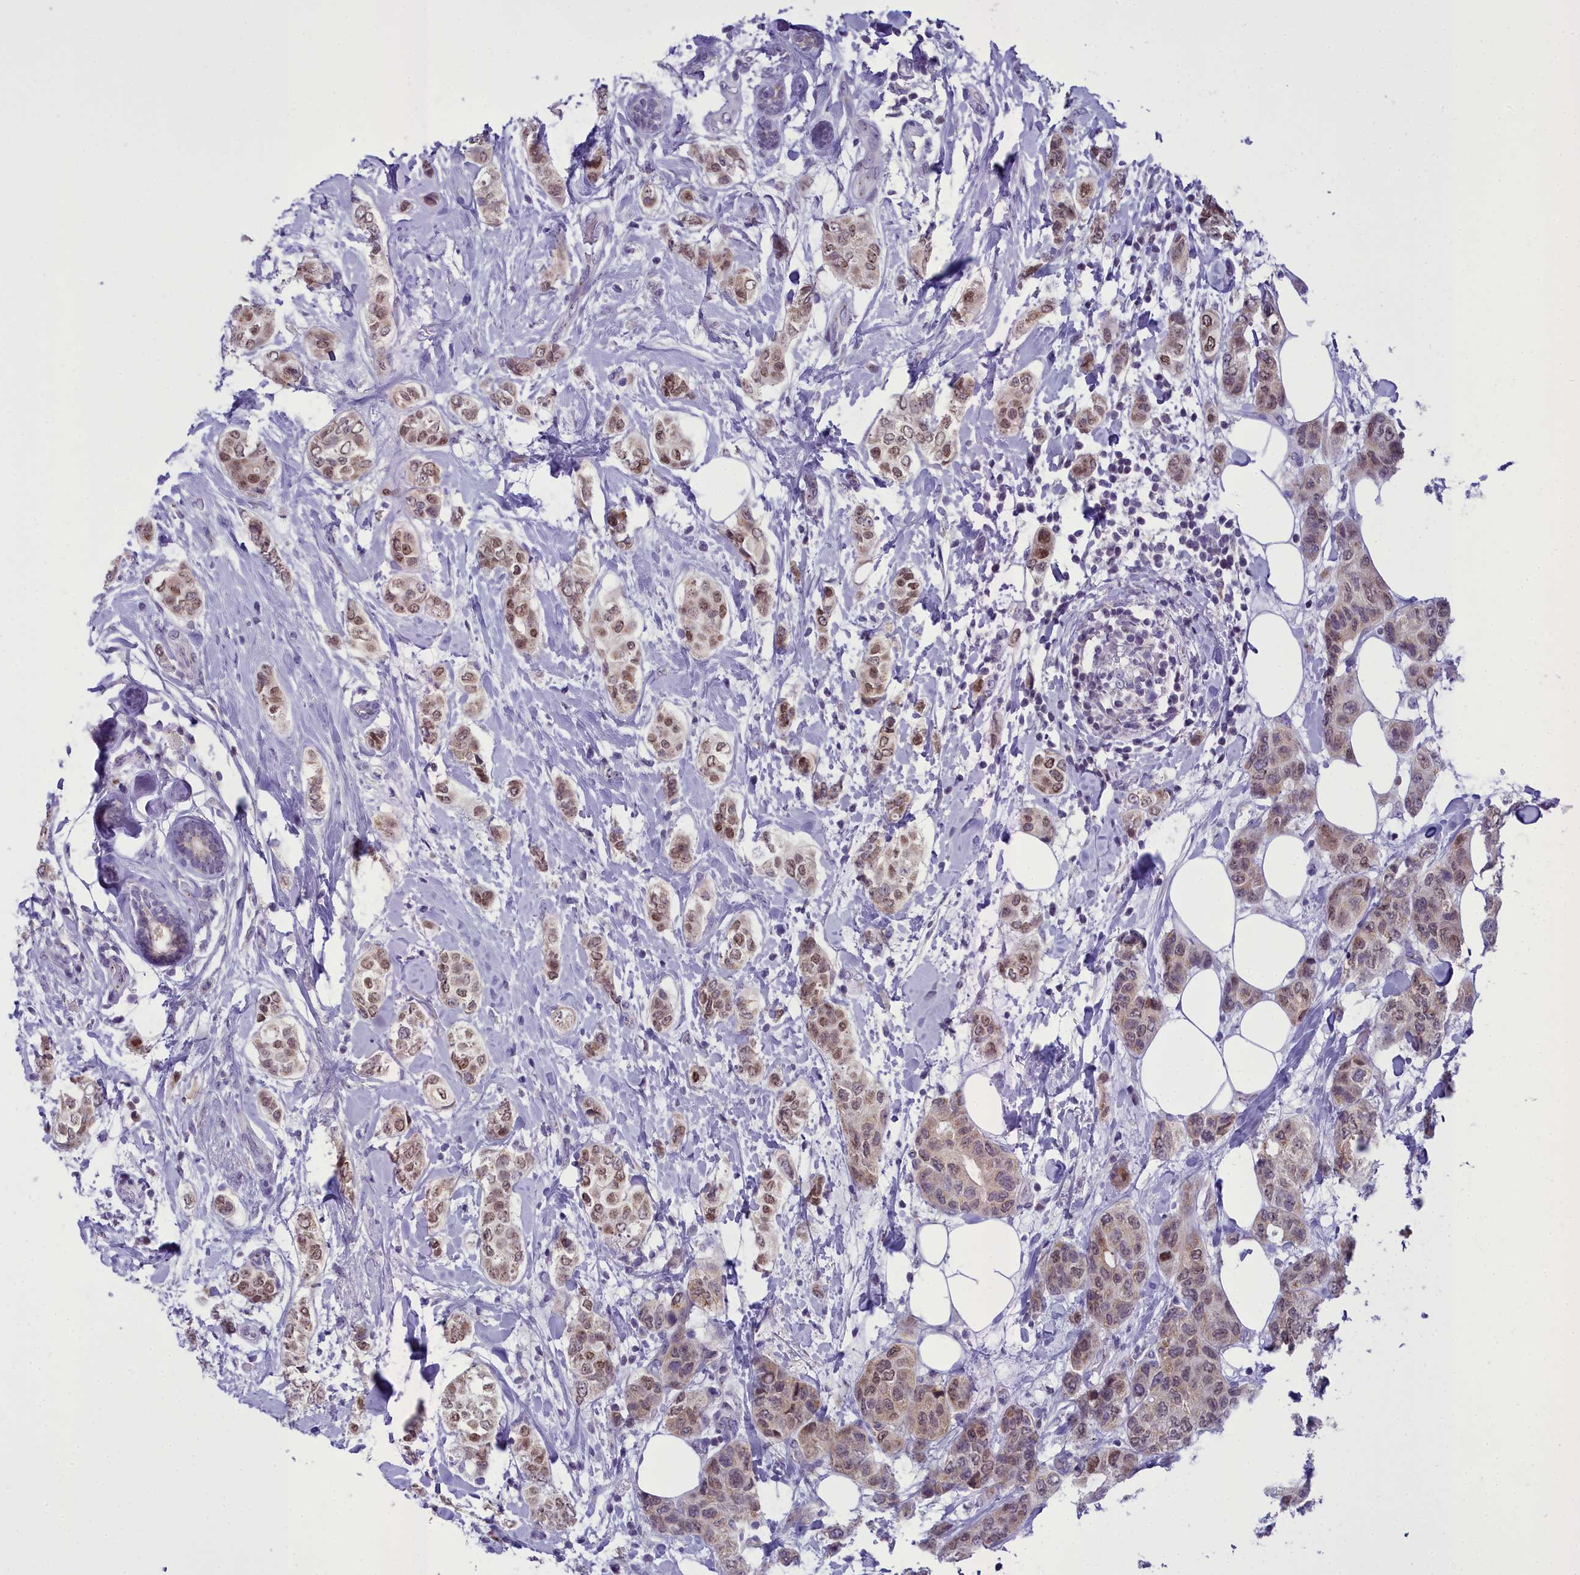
{"staining": {"intensity": "moderate", "quantity": ">75%", "location": "cytoplasmic/membranous,nuclear"}, "tissue": "breast cancer", "cell_type": "Tumor cells", "image_type": "cancer", "snomed": [{"axis": "morphology", "description": "Lobular carcinoma"}, {"axis": "topography", "description": "Breast"}], "caption": "Moderate cytoplasmic/membranous and nuclear positivity for a protein is seen in approximately >75% of tumor cells of breast cancer (lobular carcinoma) using IHC.", "gene": "B9D2", "patient": {"sex": "female", "age": 51}}